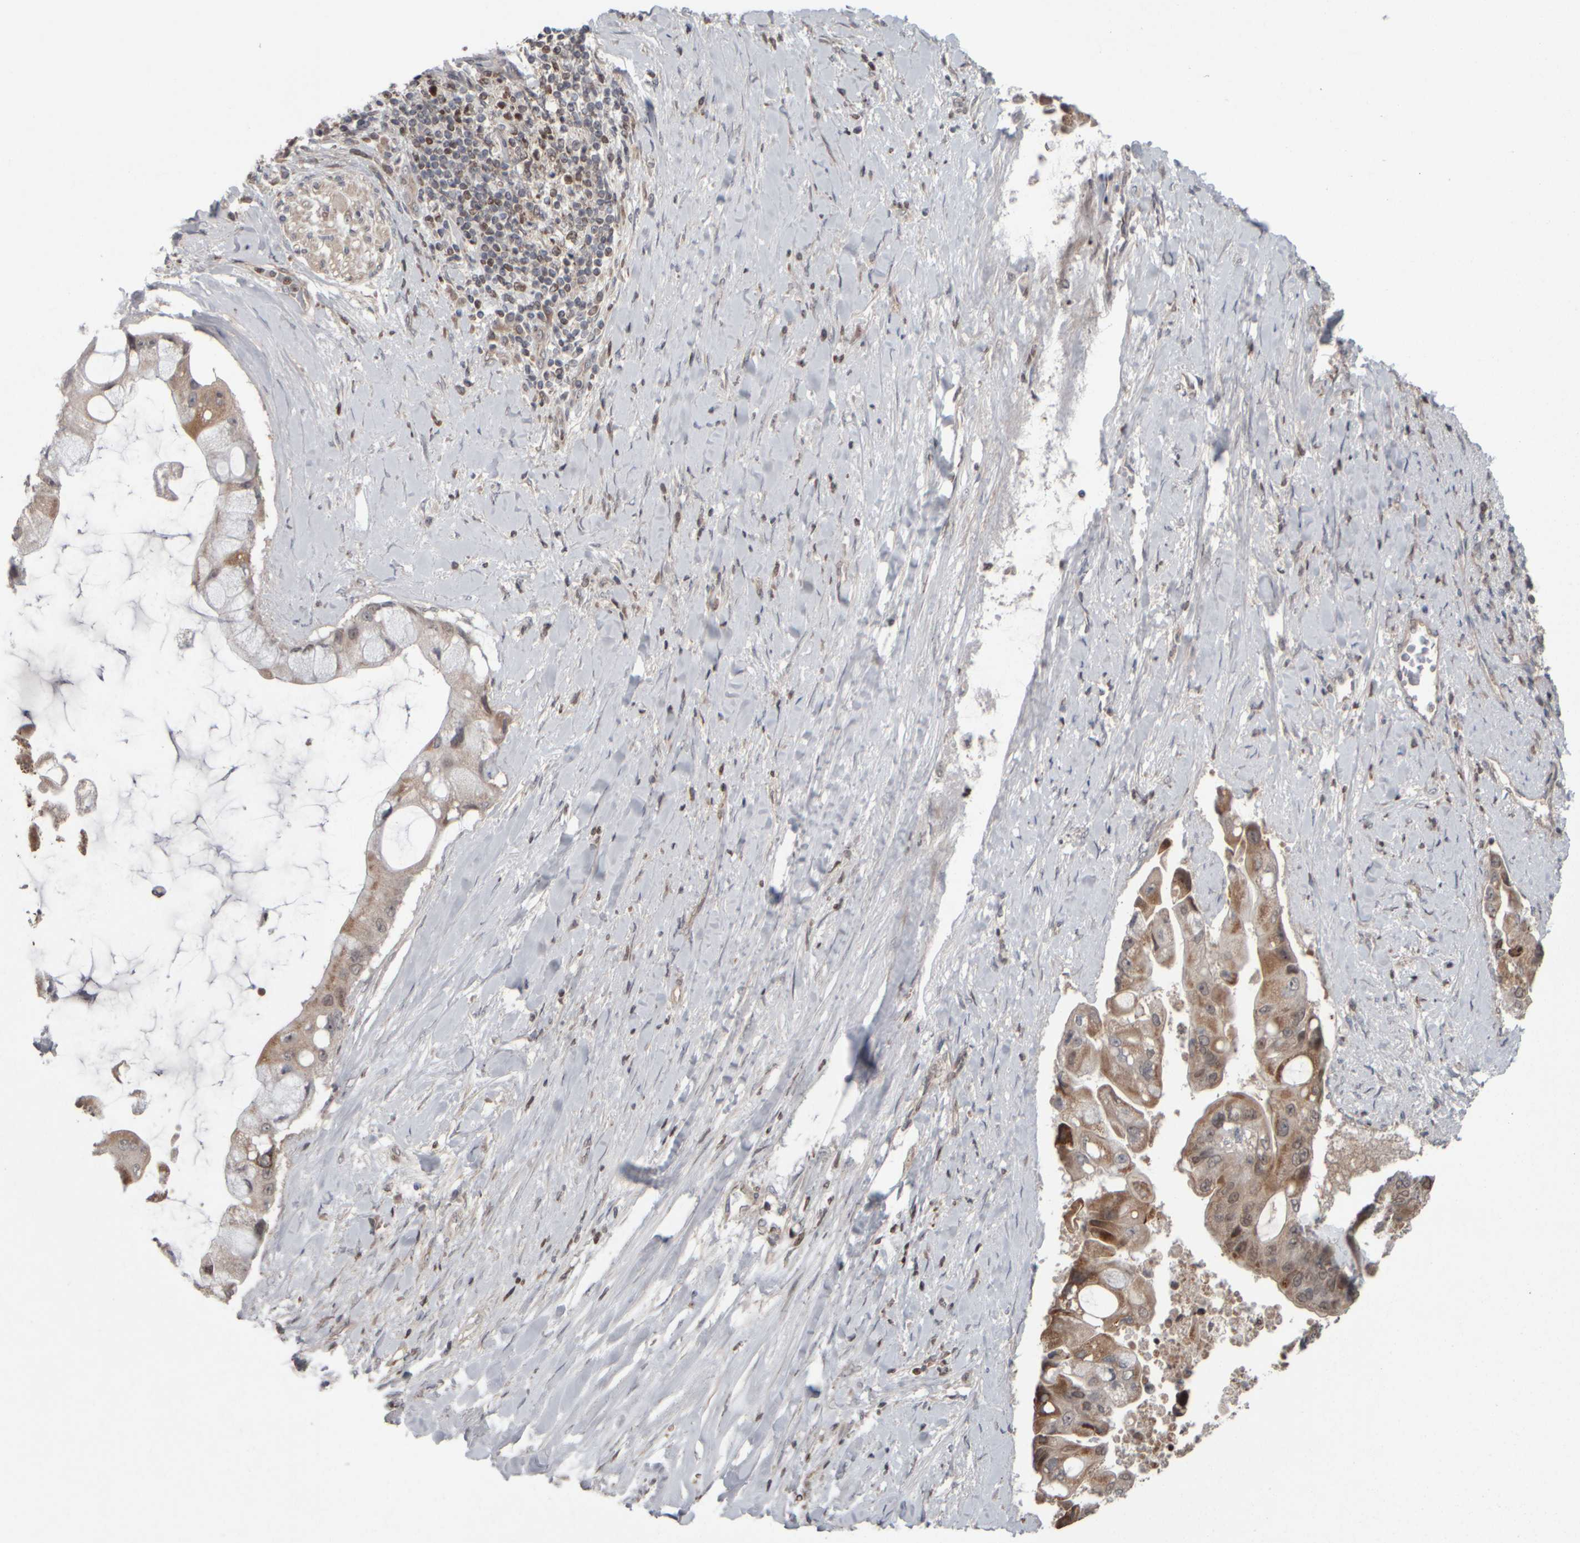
{"staining": {"intensity": "moderate", "quantity": ">75%", "location": "cytoplasmic/membranous"}, "tissue": "liver cancer", "cell_type": "Tumor cells", "image_type": "cancer", "snomed": [{"axis": "morphology", "description": "Cholangiocarcinoma"}, {"axis": "topography", "description": "Liver"}], "caption": "DAB (3,3'-diaminobenzidine) immunohistochemical staining of human liver cancer shows moderate cytoplasmic/membranous protein expression in approximately >75% of tumor cells.", "gene": "CWC27", "patient": {"sex": "male", "age": 50}}